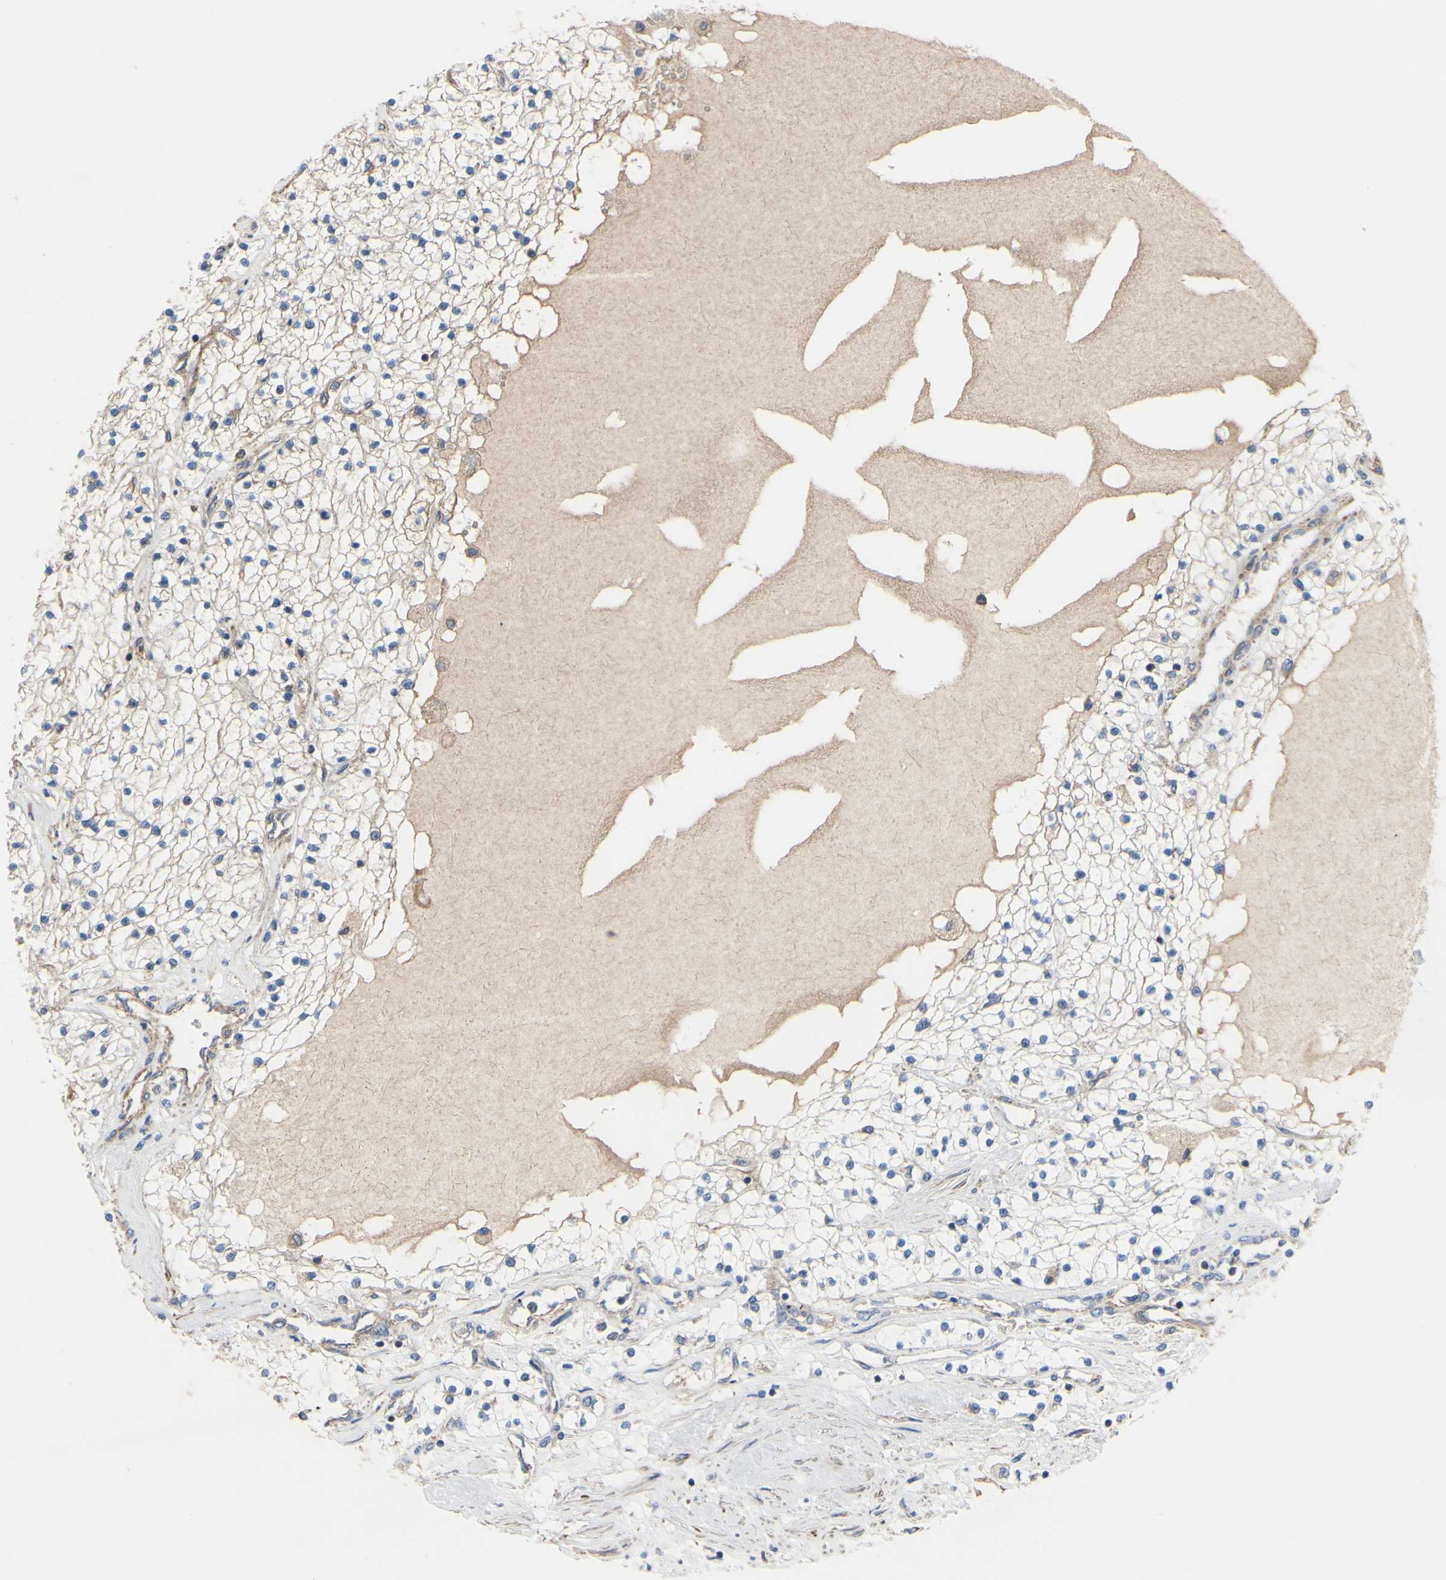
{"staining": {"intensity": "weak", "quantity": "25%-75%", "location": "cytoplasmic/membranous"}, "tissue": "renal cancer", "cell_type": "Tumor cells", "image_type": "cancer", "snomed": [{"axis": "morphology", "description": "Adenocarcinoma, NOS"}, {"axis": "topography", "description": "Kidney"}], "caption": "Adenocarcinoma (renal) stained for a protein (brown) reveals weak cytoplasmic/membranous positive expression in approximately 25%-75% of tumor cells.", "gene": "BECN1", "patient": {"sex": "male", "age": 68}}